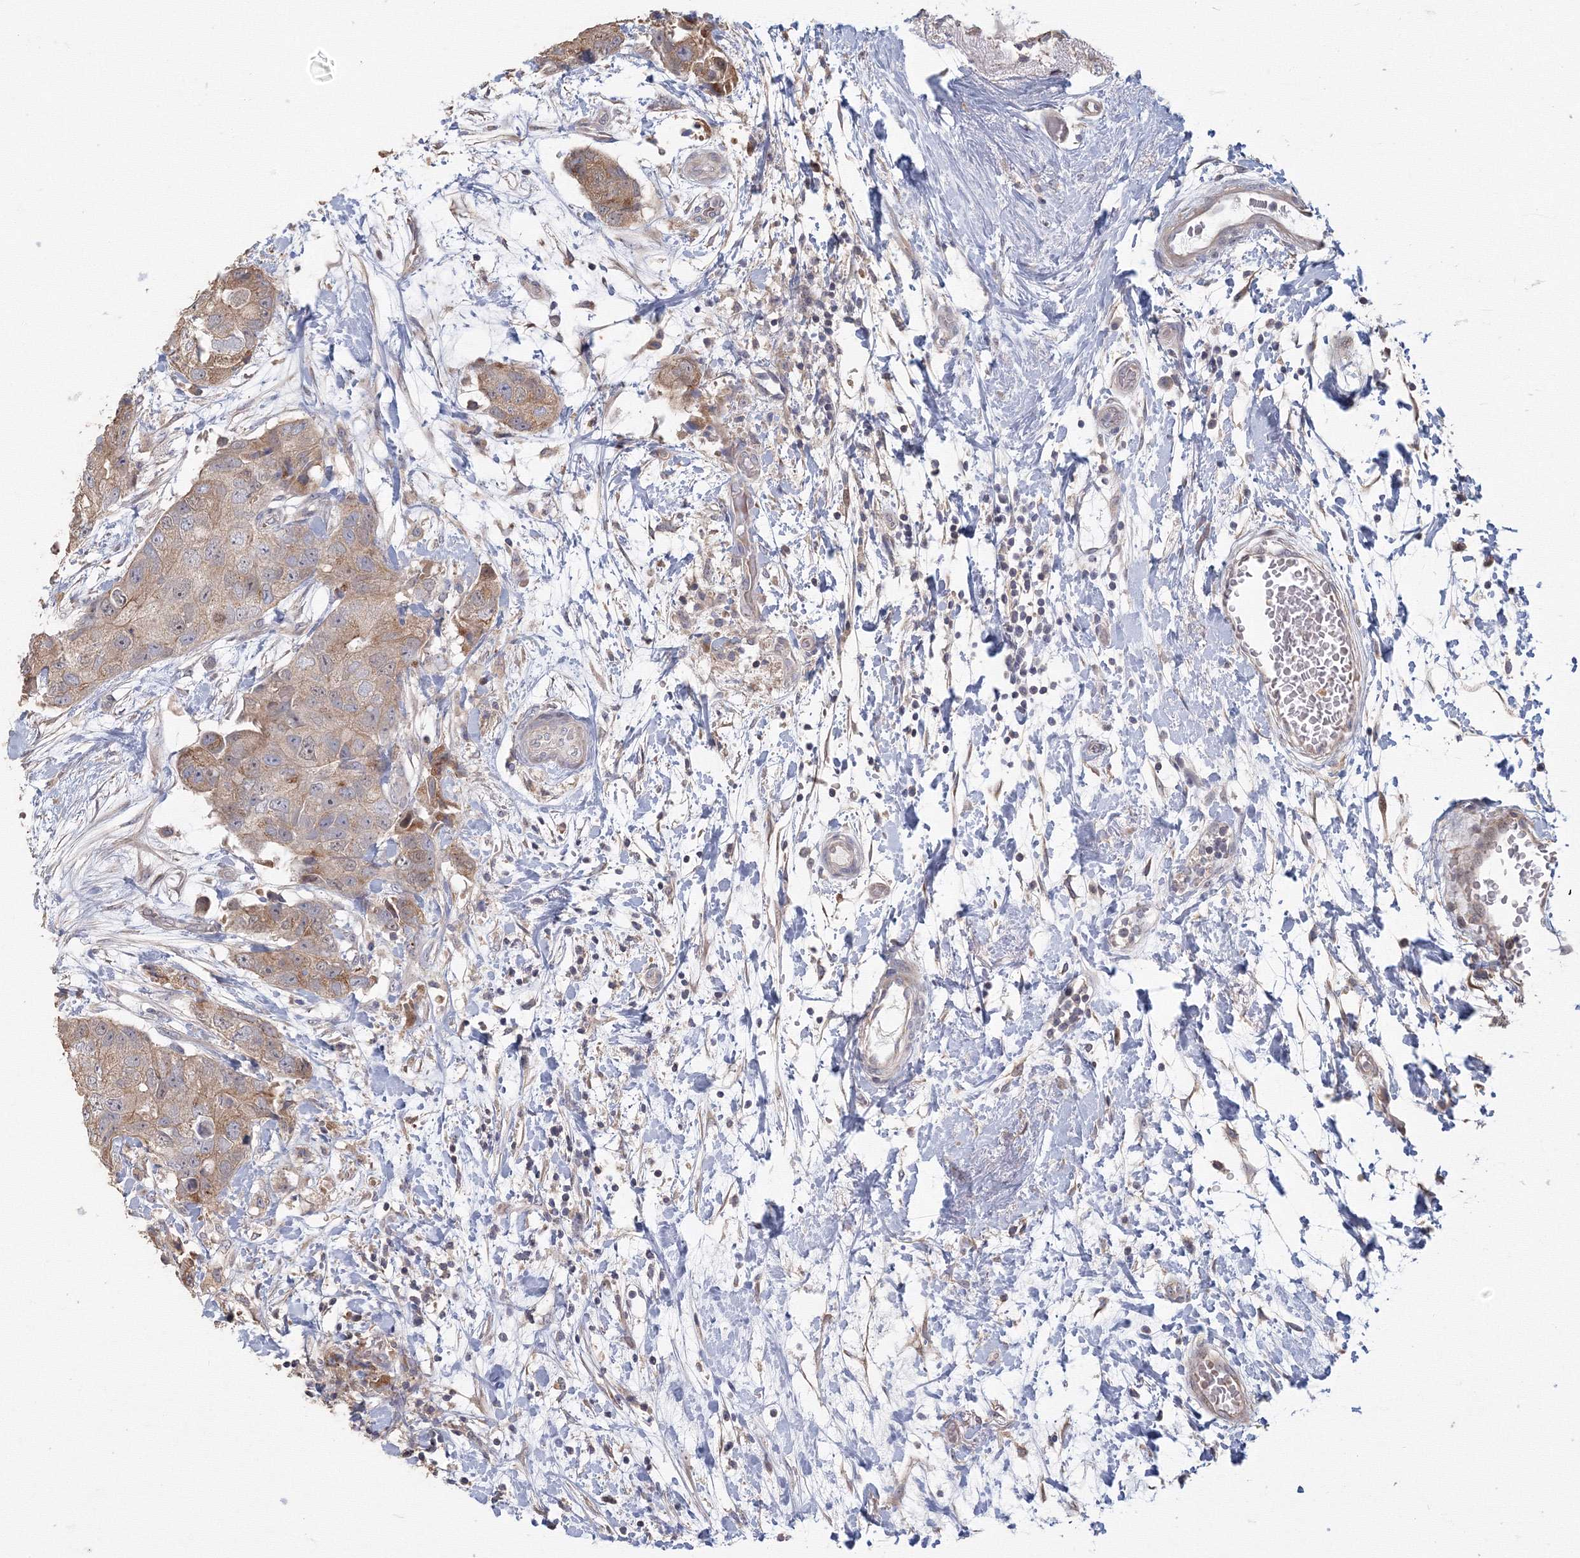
{"staining": {"intensity": "moderate", "quantity": "<25%", "location": "cytoplasmic/membranous"}, "tissue": "breast cancer", "cell_type": "Tumor cells", "image_type": "cancer", "snomed": [{"axis": "morphology", "description": "Duct carcinoma"}, {"axis": "topography", "description": "Breast"}], "caption": "Infiltrating ductal carcinoma (breast) stained with DAB (3,3'-diaminobenzidine) immunohistochemistry (IHC) exhibits low levels of moderate cytoplasmic/membranous expression in approximately <25% of tumor cells.", "gene": "TACC2", "patient": {"sex": "female", "age": 62}}